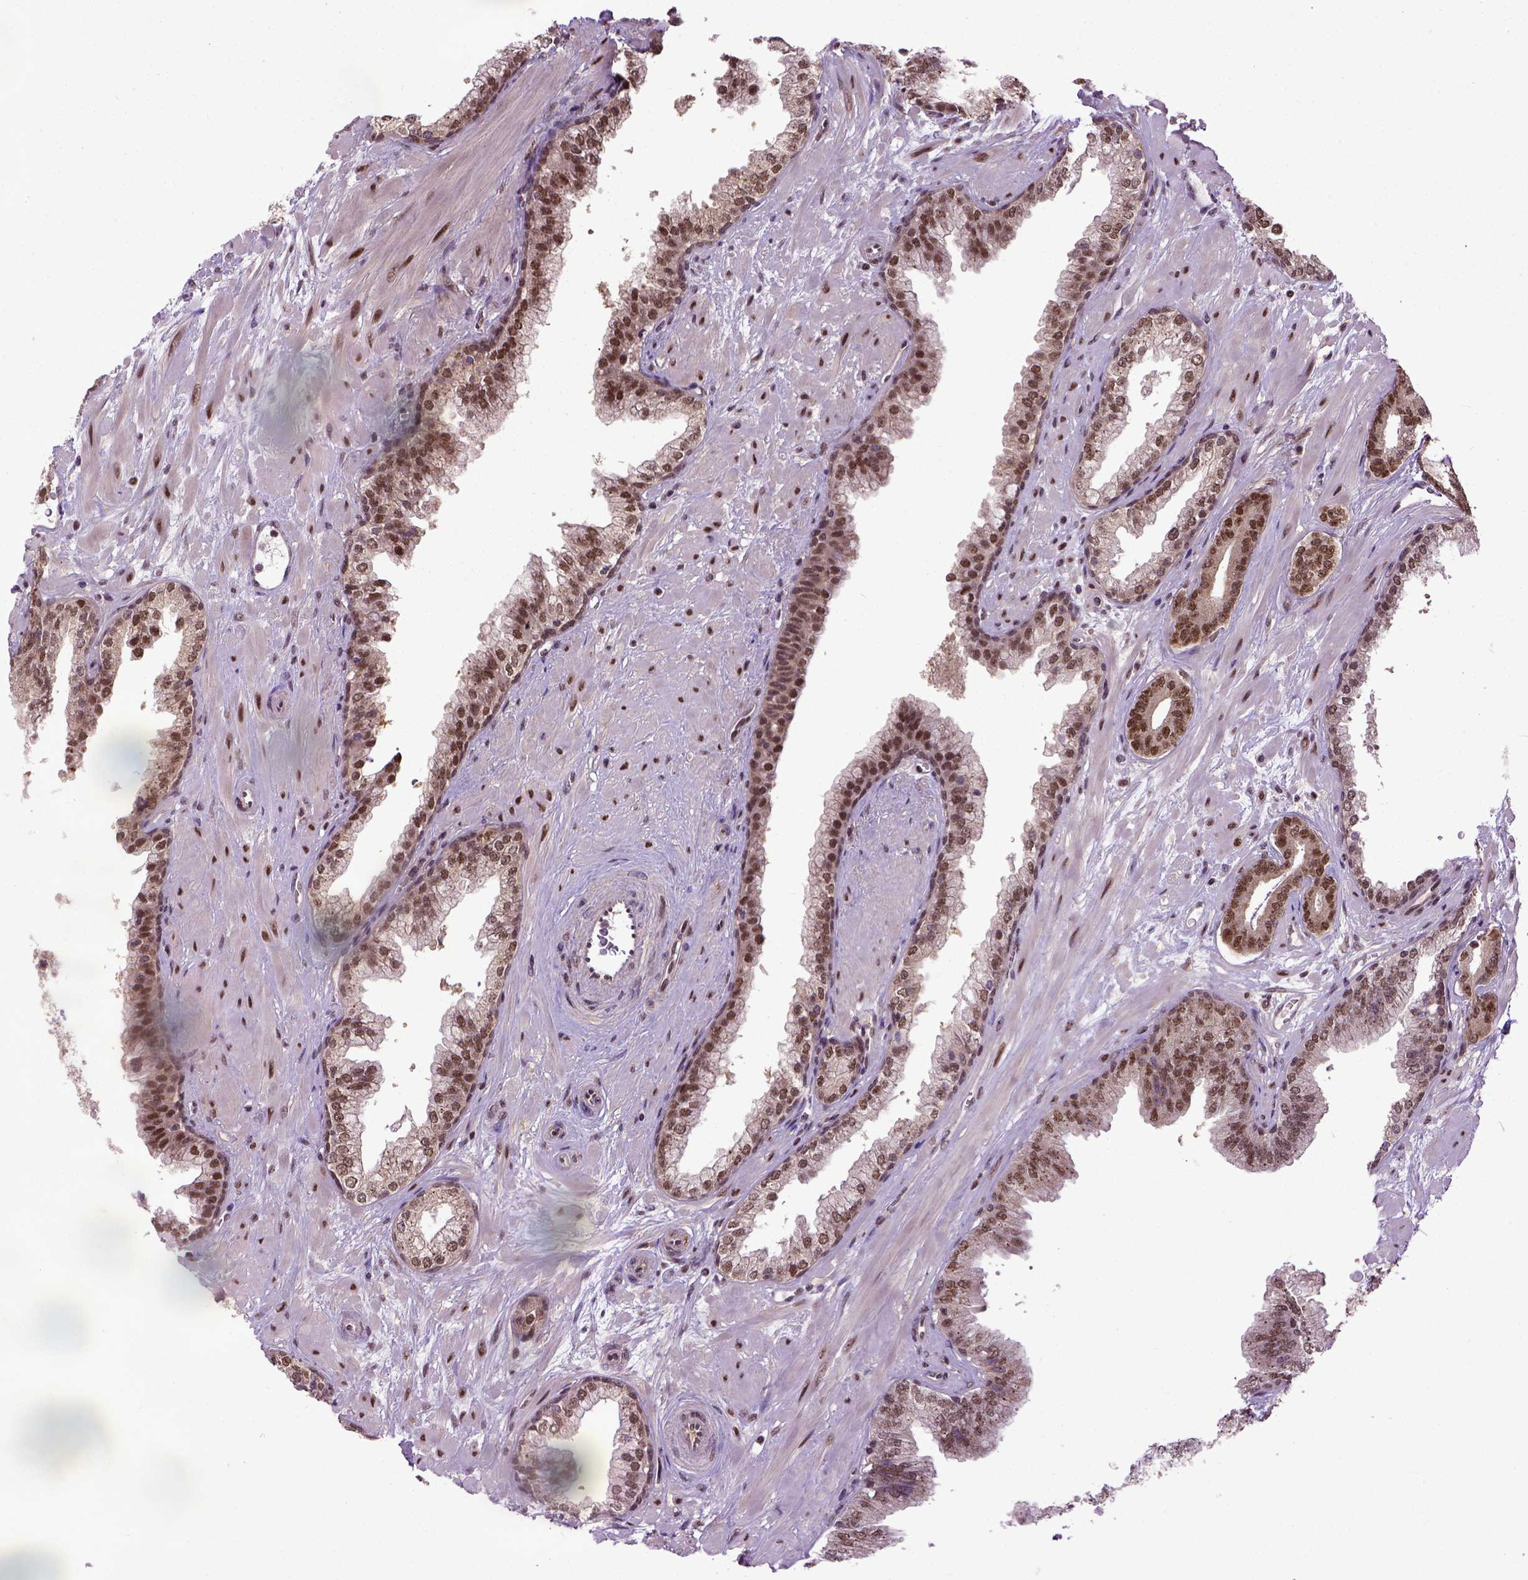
{"staining": {"intensity": "strong", "quantity": ">75%", "location": "nuclear"}, "tissue": "prostate cancer", "cell_type": "Tumor cells", "image_type": "cancer", "snomed": [{"axis": "morphology", "description": "Adenocarcinoma, Low grade"}, {"axis": "topography", "description": "Prostate"}], "caption": "Protein expression analysis of human prostate low-grade adenocarcinoma reveals strong nuclear expression in approximately >75% of tumor cells.", "gene": "UBA3", "patient": {"sex": "male", "age": 61}}